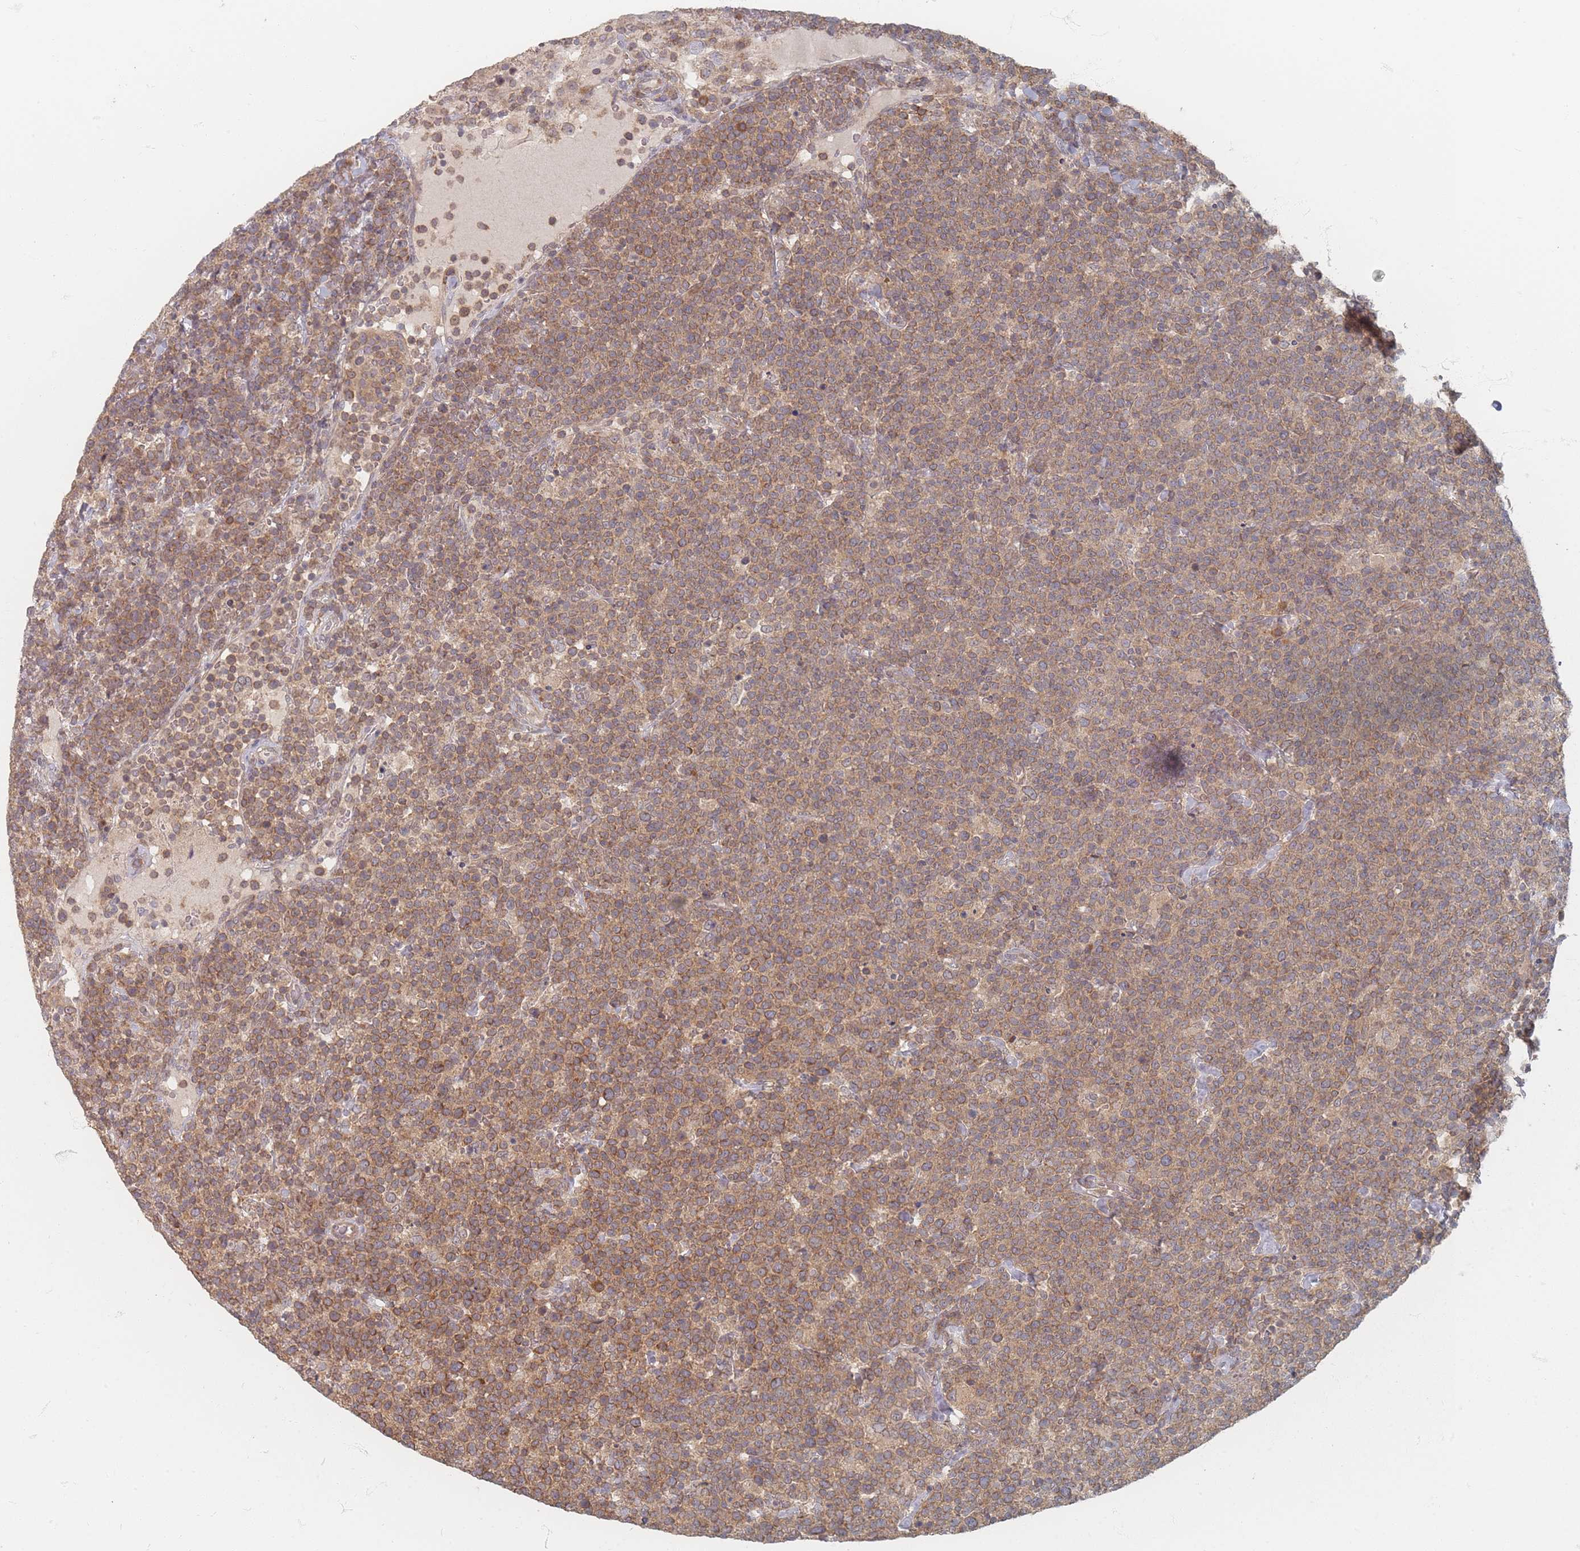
{"staining": {"intensity": "moderate", "quantity": ">75%", "location": "cytoplasmic/membranous"}, "tissue": "lymphoma", "cell_type": "Tumor cells", "image_type": "cancer", "snomed": [{"axis": "morphology", "description": "Malignant lymphoma, non-Hodgkin's type, High grade"}, {"axis": "topography", "description": "Lymph node"}], "caption": "Immunohistochemistry (DAB (3,3'-diaminobenzidine)) staining of human malignant lymphoma, non-Hodgkin's type (high-grade) exhibits moderate cytoplasmic/membranous protein expression in approximately >75% of tumor cells.", "gene": "GLE1", "patient": {"sex": "male", "age": 61}}